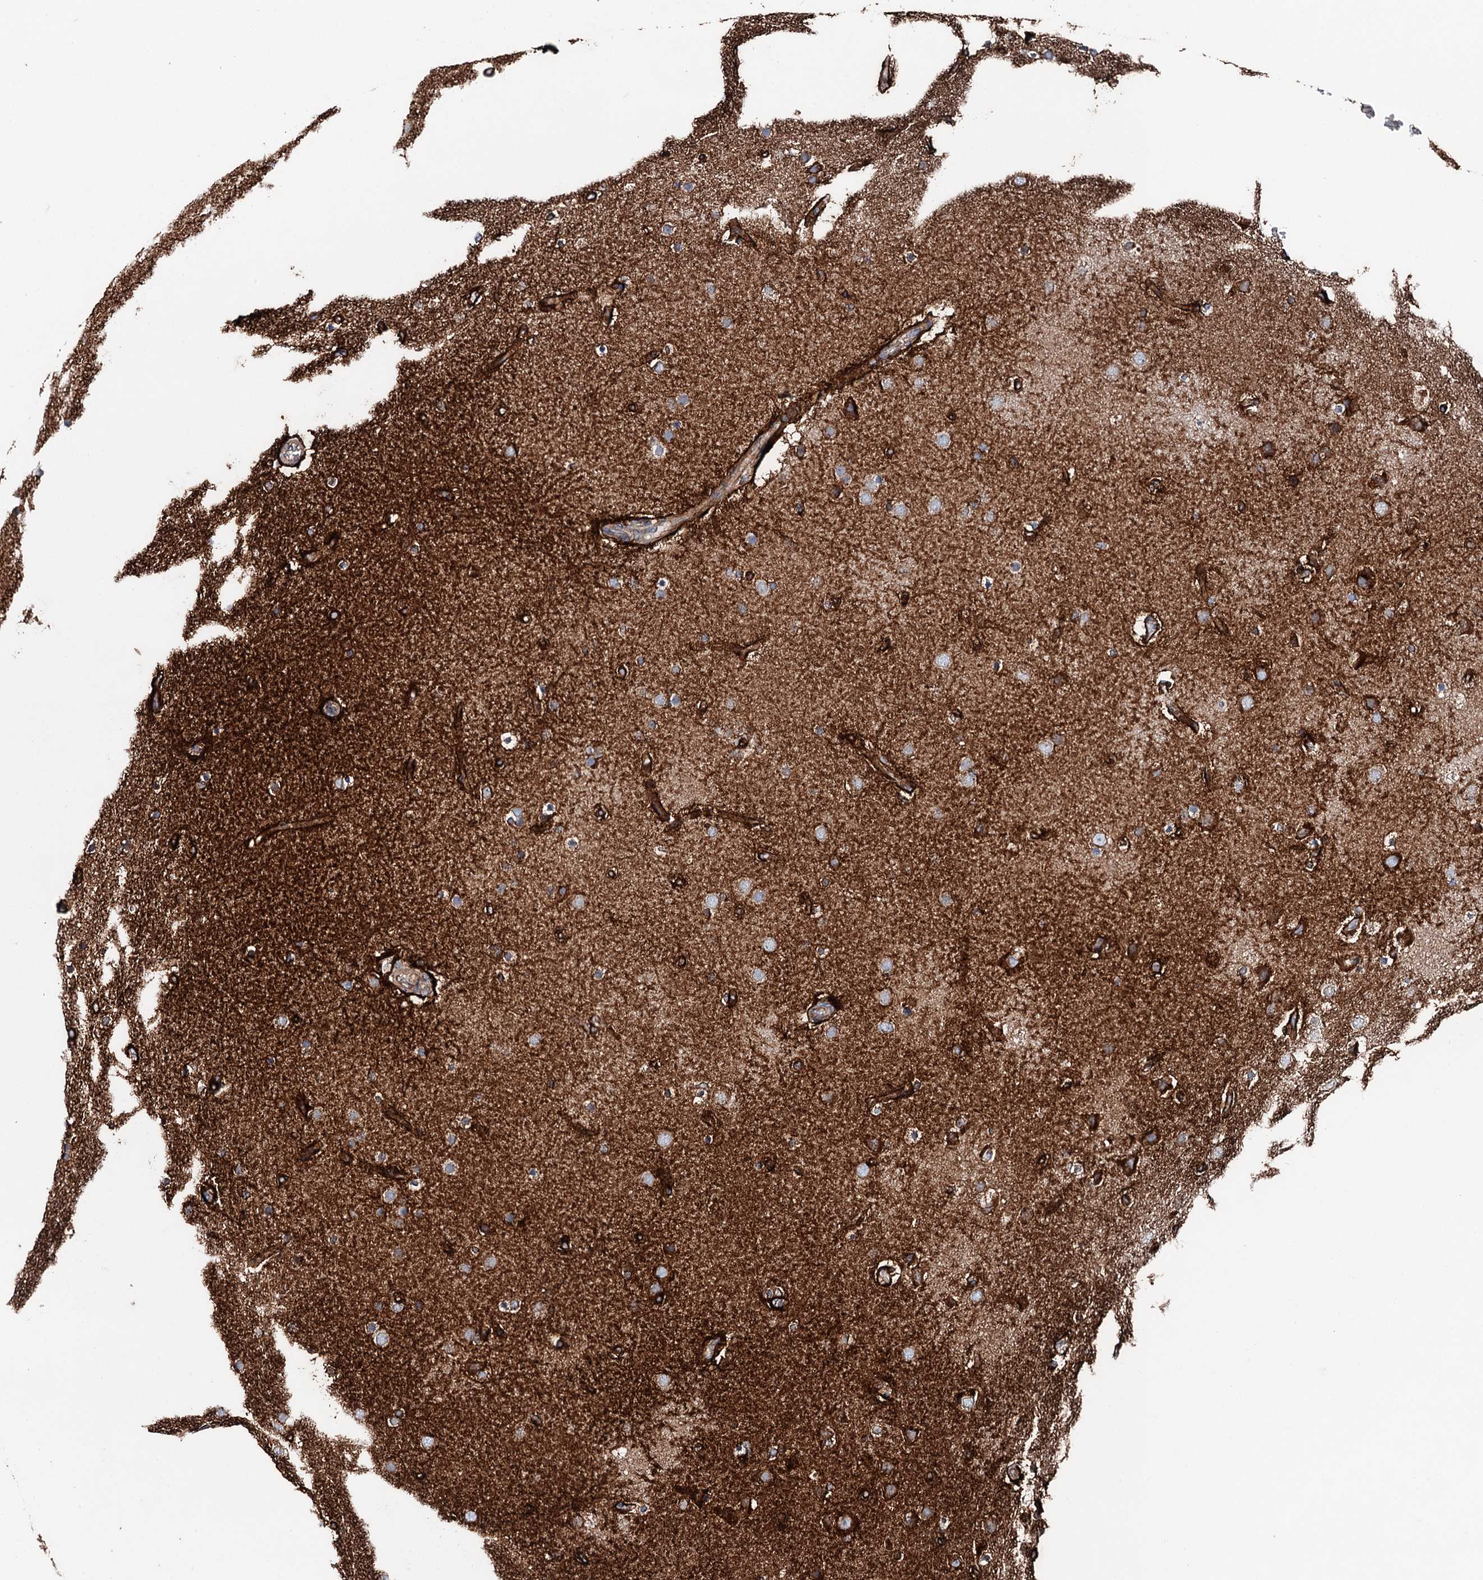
{"staining": {"intensity": "strong", "quantity": "25%-75%", "location": "cytoplasmic/membranous"}, "tissue": "glioma", "cell_type": "Tumor cells", "image_type": "cancer", "snomed": [{"axis": "morphology", "description": "Glioma, malignant, High grade"}, {"axis": "topography", "description": "Cerebral cortex"}], "caption": "Immunohistochemistry (IHC) staining of high-grade glioma (malignant), which reveals high levels of strong cytoplasmic/membranous positivity in about 25%-75% of tumor cells indicating strong cytoplasmic/membranous protein expression. The staining was performed using DAB (brown) for protein detection and nuclei were counterstained in hematoxylin (blue).", "gene": "ERP29", "patient": {"sex": "female", "age": 36}}